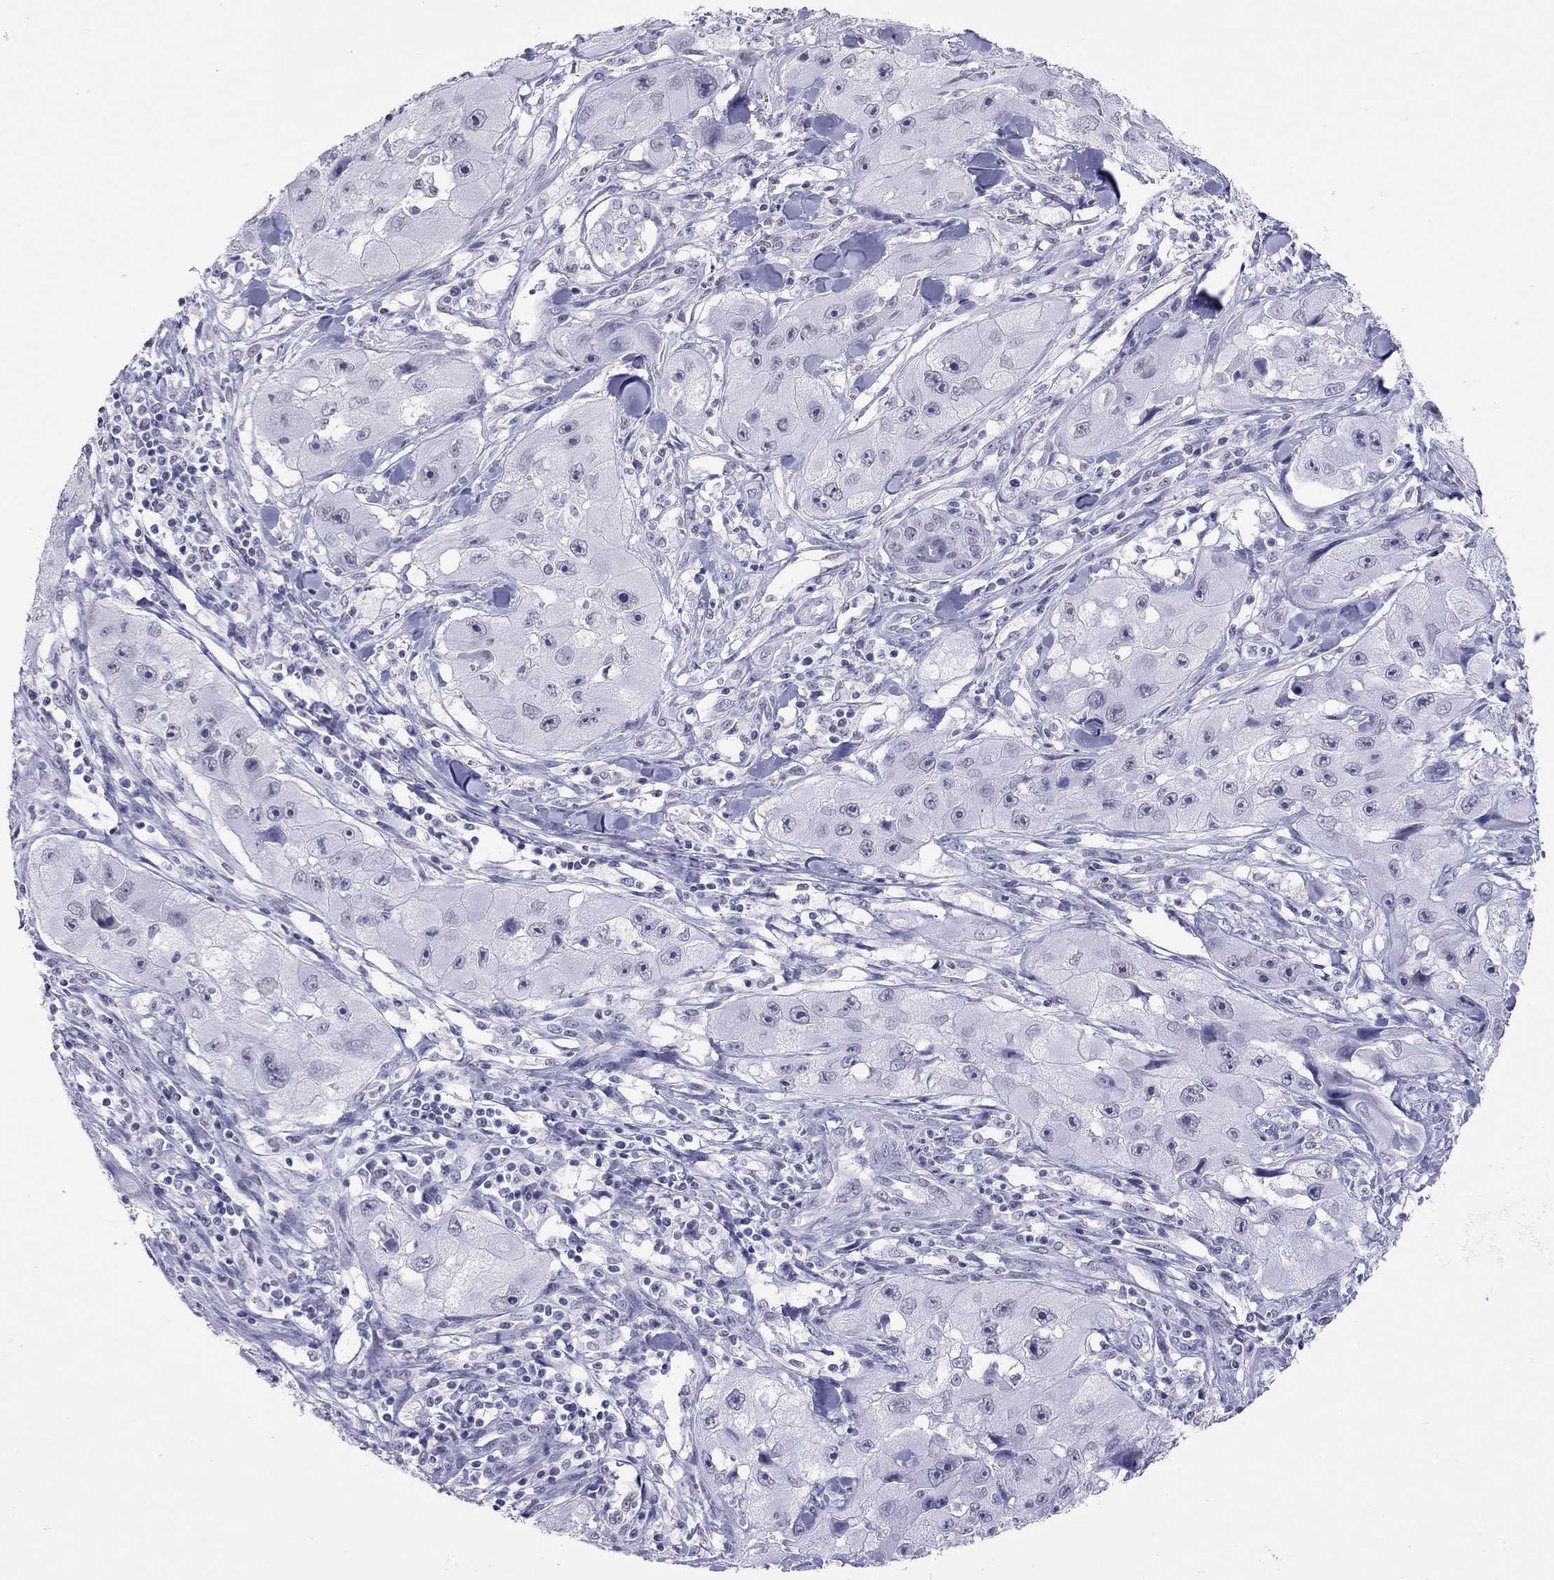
{"staining": {"intensity": "negative", "quantity": "none", "location": "none"}, "tissue": "skin cancer", "cell_type": "Tumor cells", "image_type": "cancer", "snomed": [{"axis": "morphology", "description": "Squamous cell carcinoma, NOS"}, {"axis": "topography", "description": "Skin"}, {"axis": "topography", "description": "Subcutis"}], "caption": "This is an IHC histopathology image of human skin squamous cell carcinoma. There is no staining in tumor cells.", "gene": "JHY", "patient": {"sex": "male", "age": 73}}